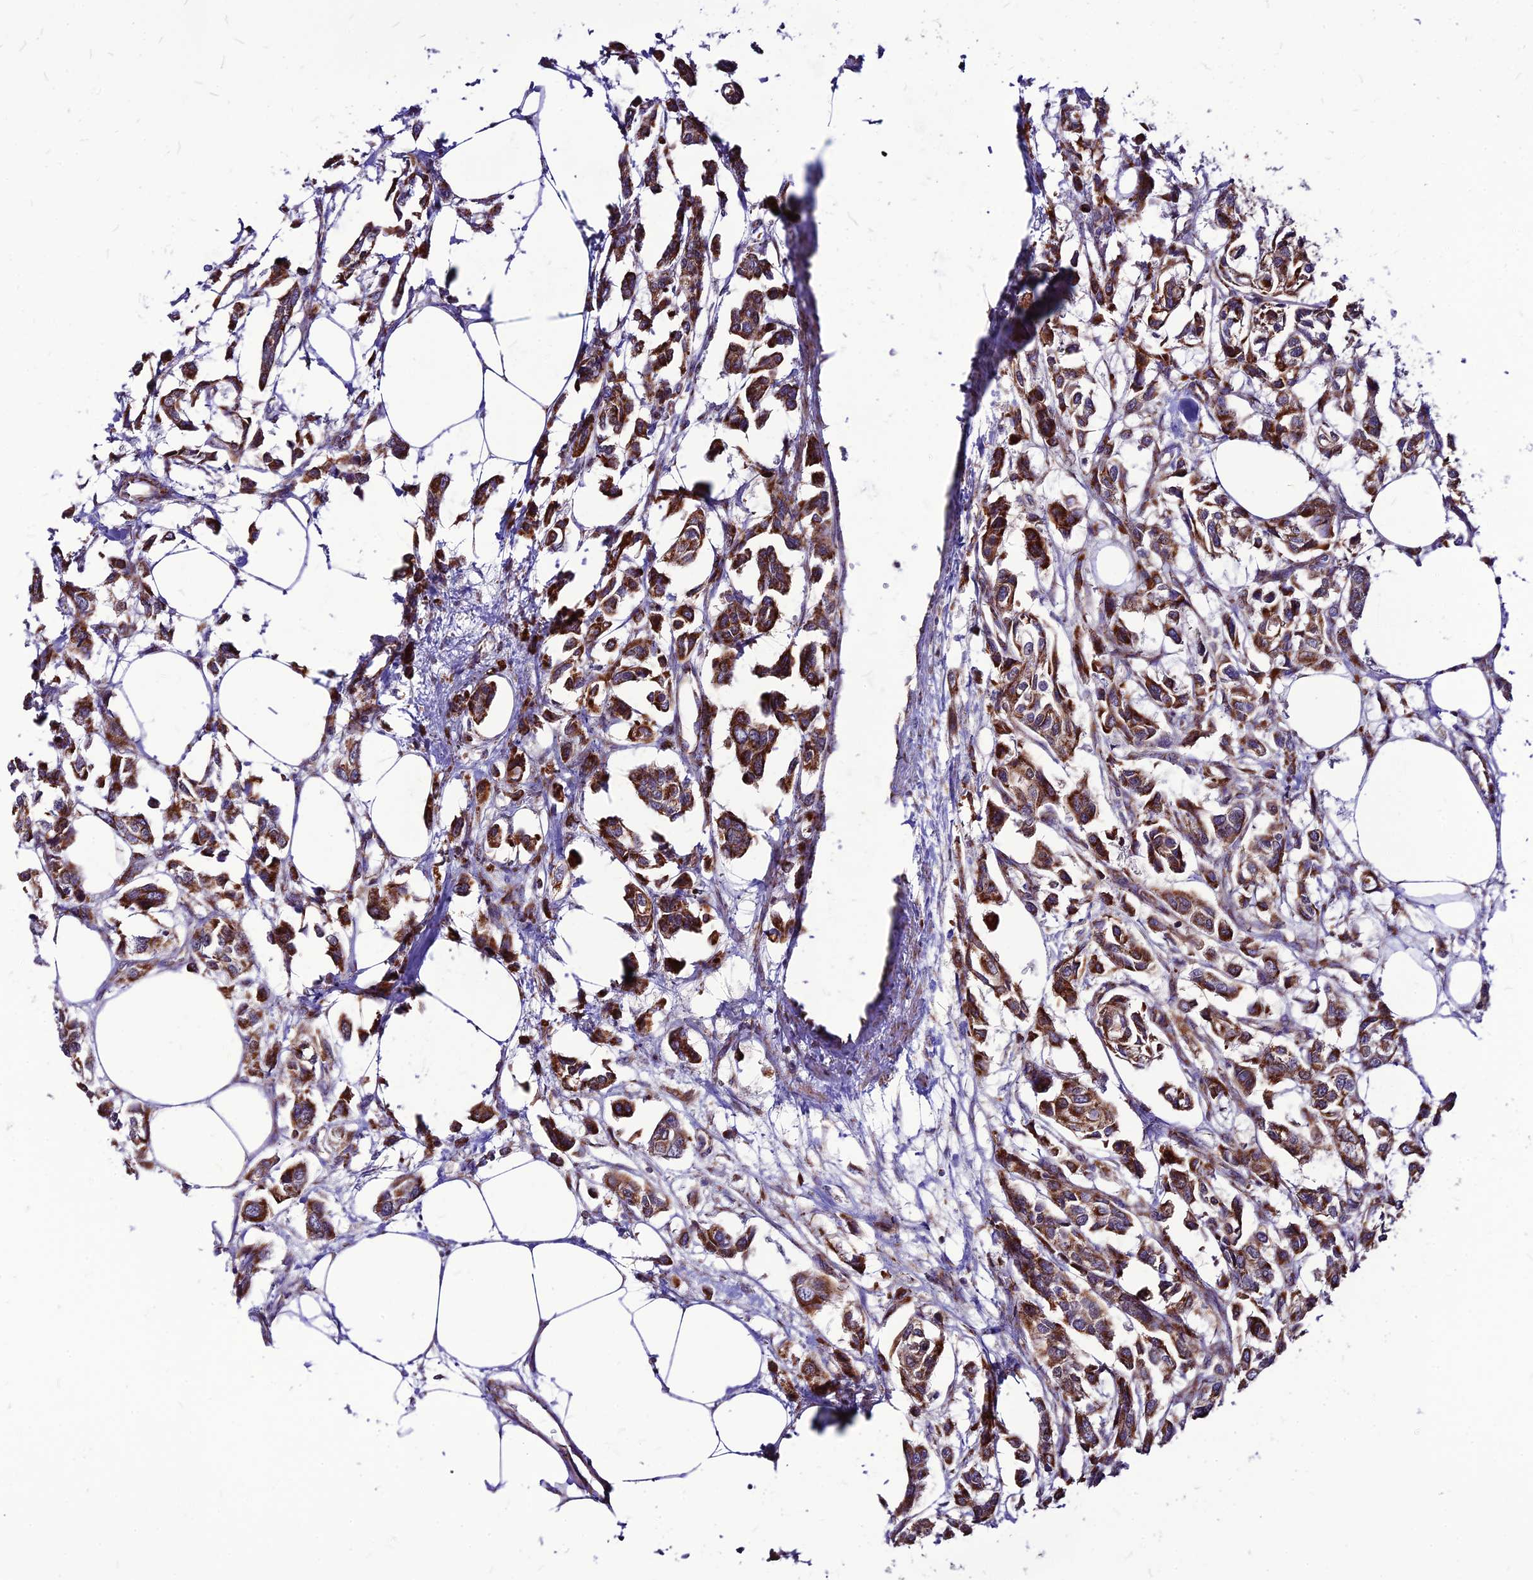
{"staining": {"intensity": "strong", "quantity": ">75%", "location": "cytoplasmic/membranous"}, "tissue": "urothelial cancer", "cell_type": "Tumor cells", "image_type": "cancer", "snomed": [{"axis": "morphology", "description": "Urothelial carcinoma, High grade"}, {"axis": "topography", "description": "Urinary bladder"}], "caption": "High-grade urothelial carcinoma tissue reveals strong cytoplasmic/membranous positivity in about >75% of tumor cells", "gene": "ECI1", "patient": {"sex": "male", "age": 67}}